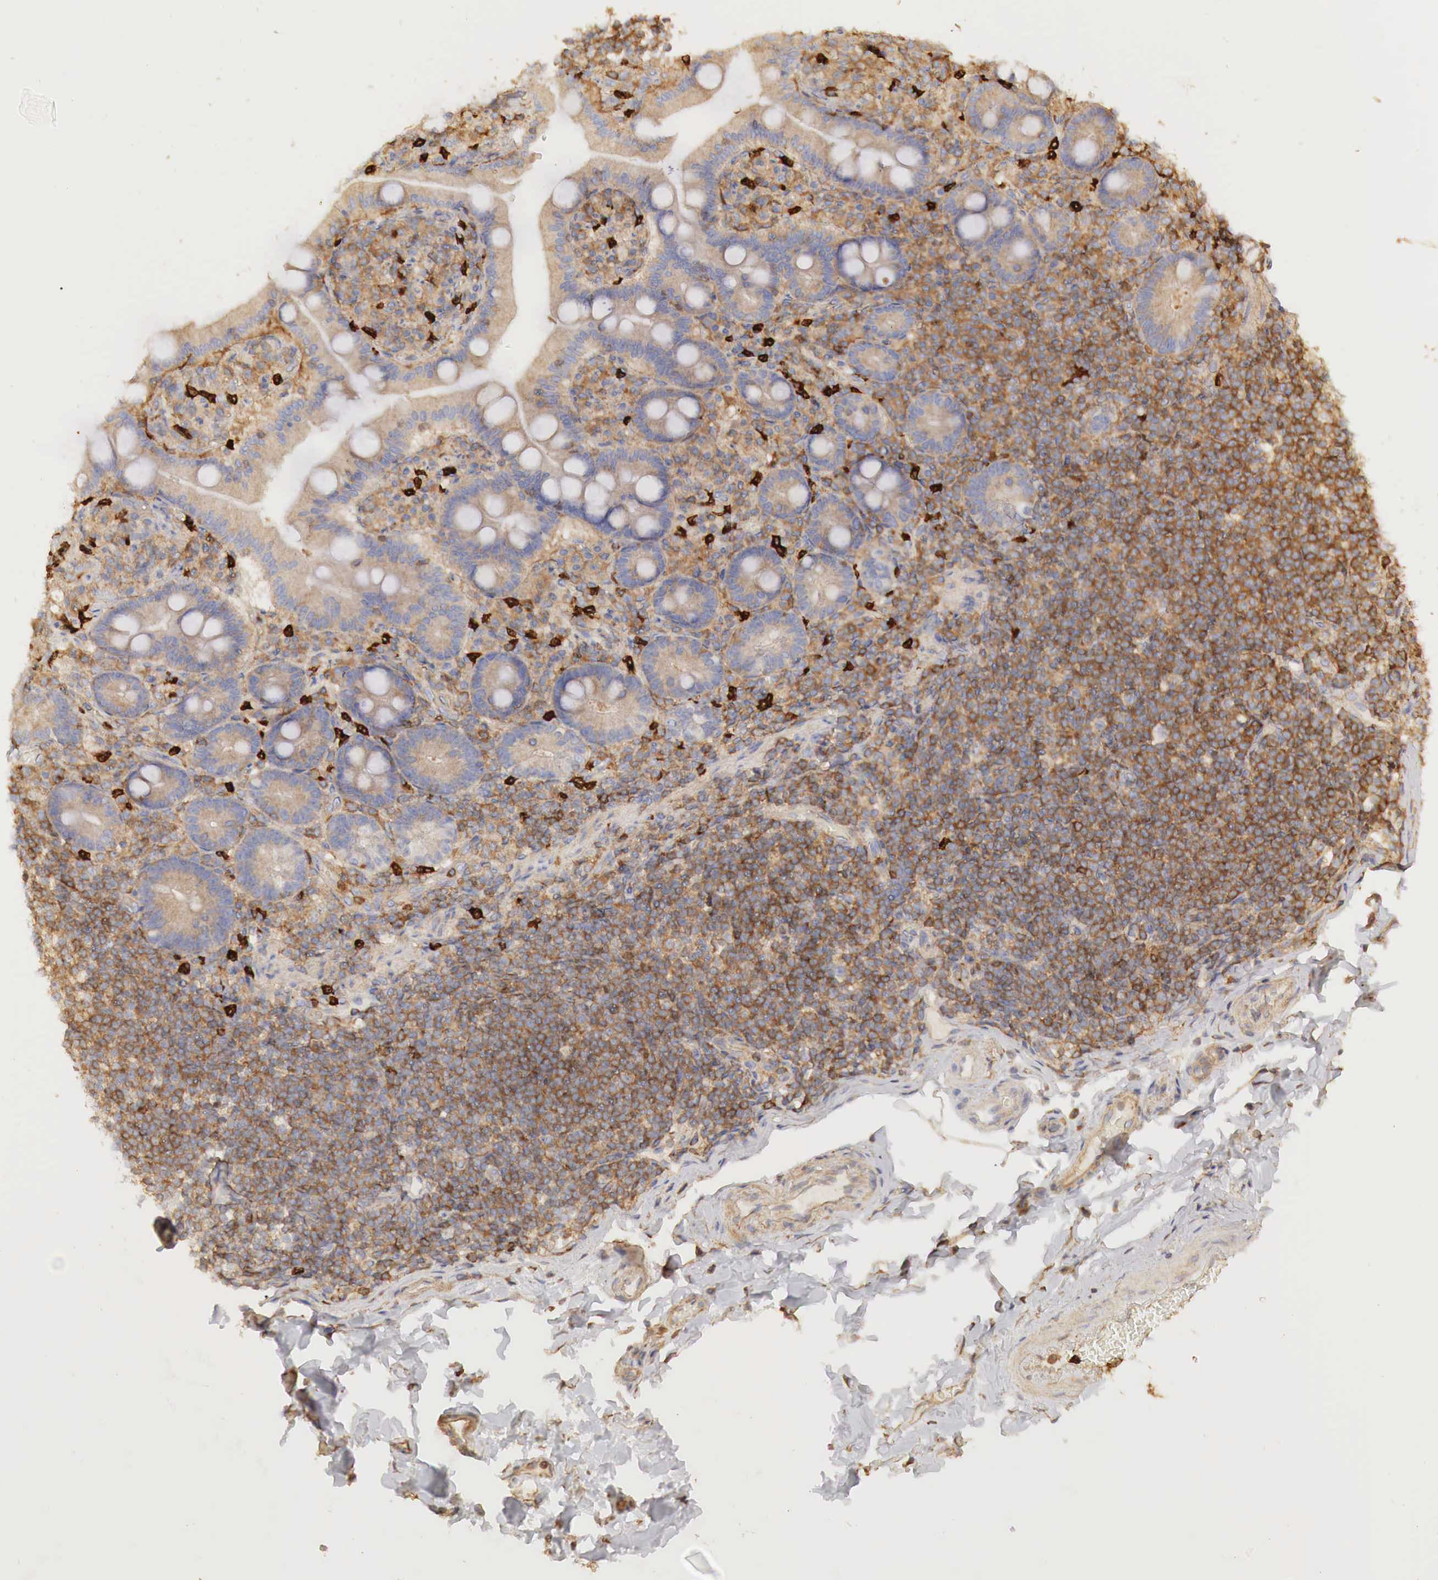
{"staining": {"intensity": "moderate", "quantity": ">75%", "location": "cytoplasmic/membranous"}, "tissue": "adipose tissue", "cell_type": "Adipocytes", "image_type": "normal", "snomed": [{"axis": "morphology", "description": "Normal tissue, NOS"}, {"axis": "topography", "description": "Duodenum"}], "caption": "Immunohistochemistry micrograph of benign human adipose tissue stained for a protein (brown), which shows medium levels of moderate cytoplasmic/membranous expression in about >75% of adipocytes.", "gene": "G6PD", "patient": {"sex": "male", "age": 63}}